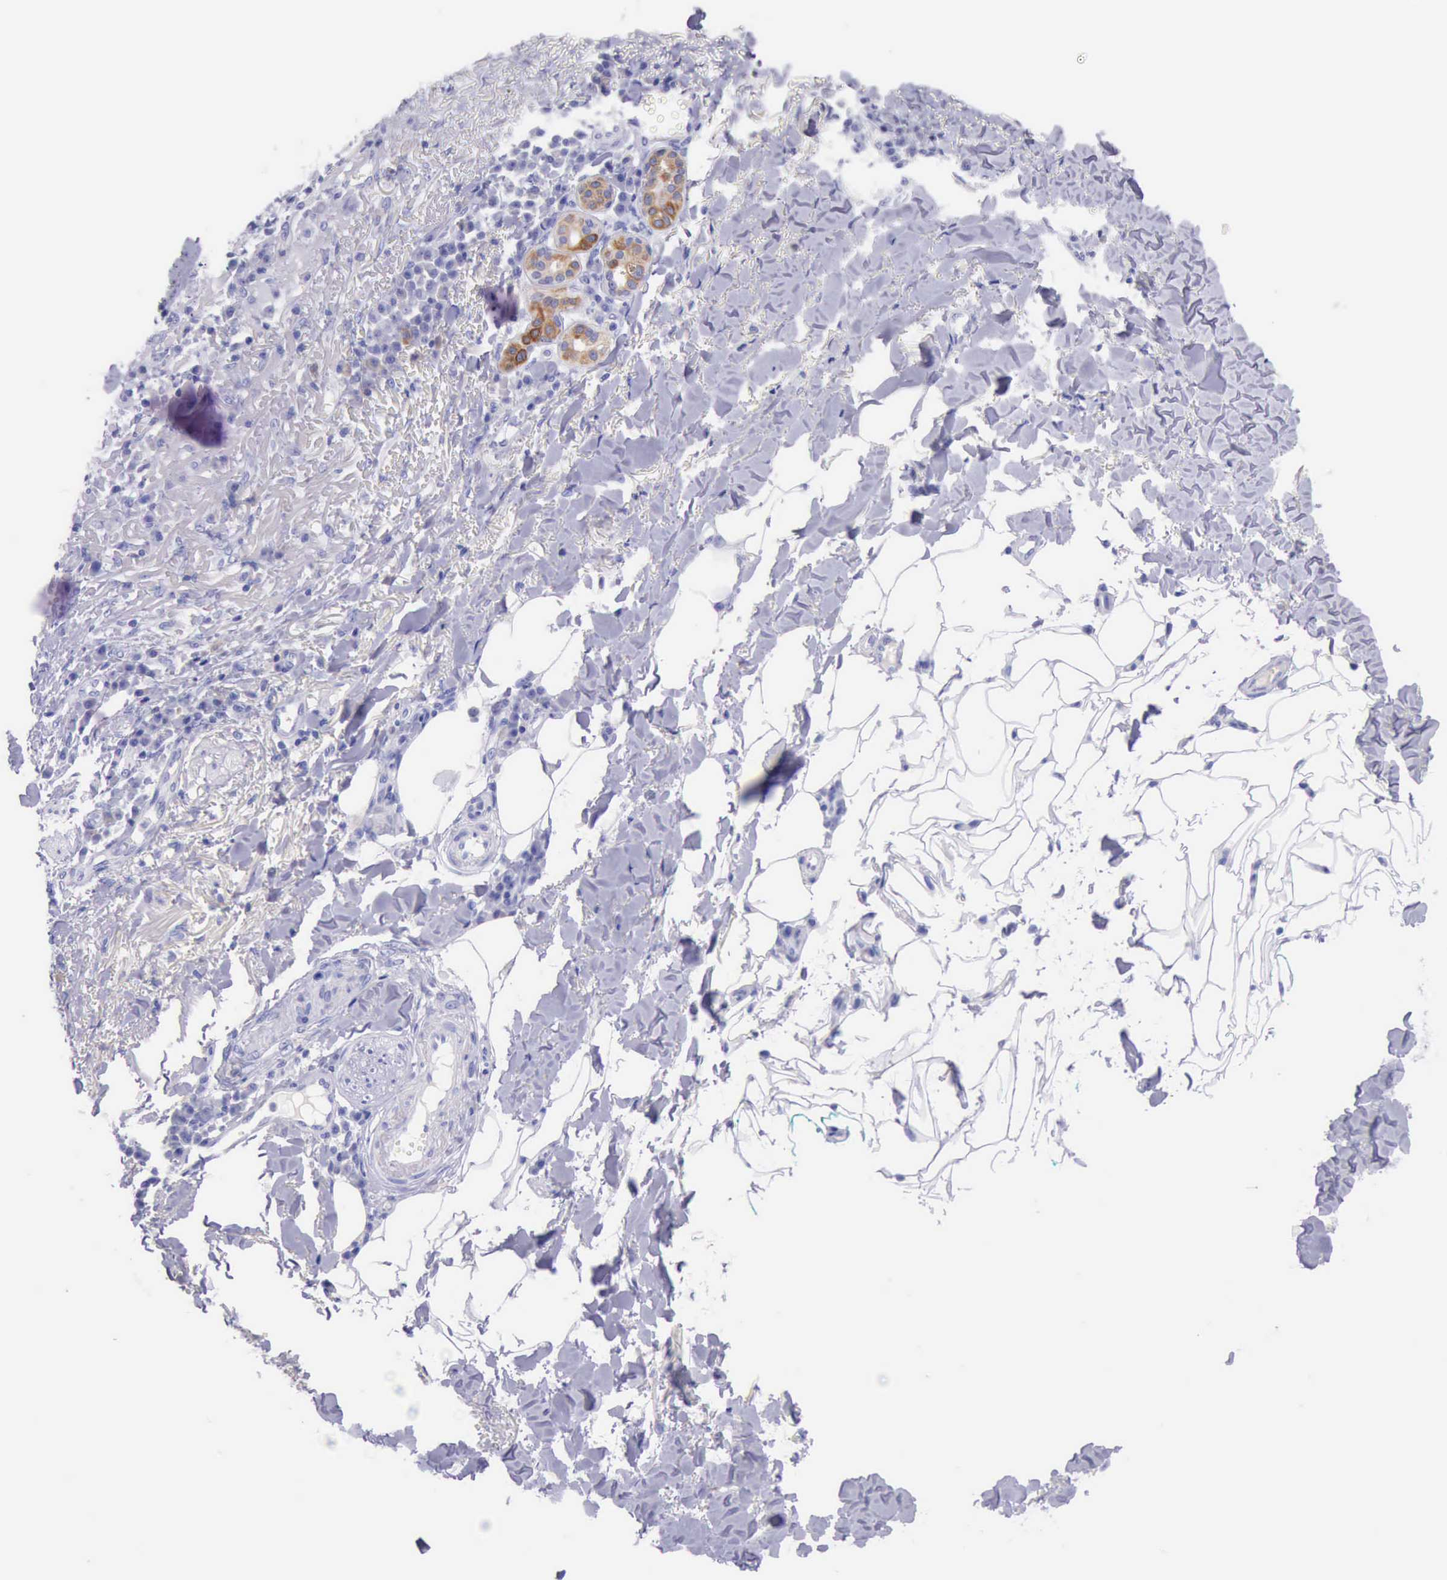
{"staining": {"intensity": "negative", "quantity": "none", "location": "none"}, "tissue": "skin cancer", "cell_type": "Tumor cells", "image_type": "cancer", "snomed": [{"axis": "morphology", "description": "Basal cell carcinoma"}, {"axis": "topography", "description": "Skin"}], "caption": "This histopathology image is of skin cancer (basal cell carcinoma) stained with IHC to label a protein in brown with the nuclei are counter-stained blue. There is no staining in tumor cells.", "gene": "KRT8", "patient": {"sex": "female", "age": 89}}